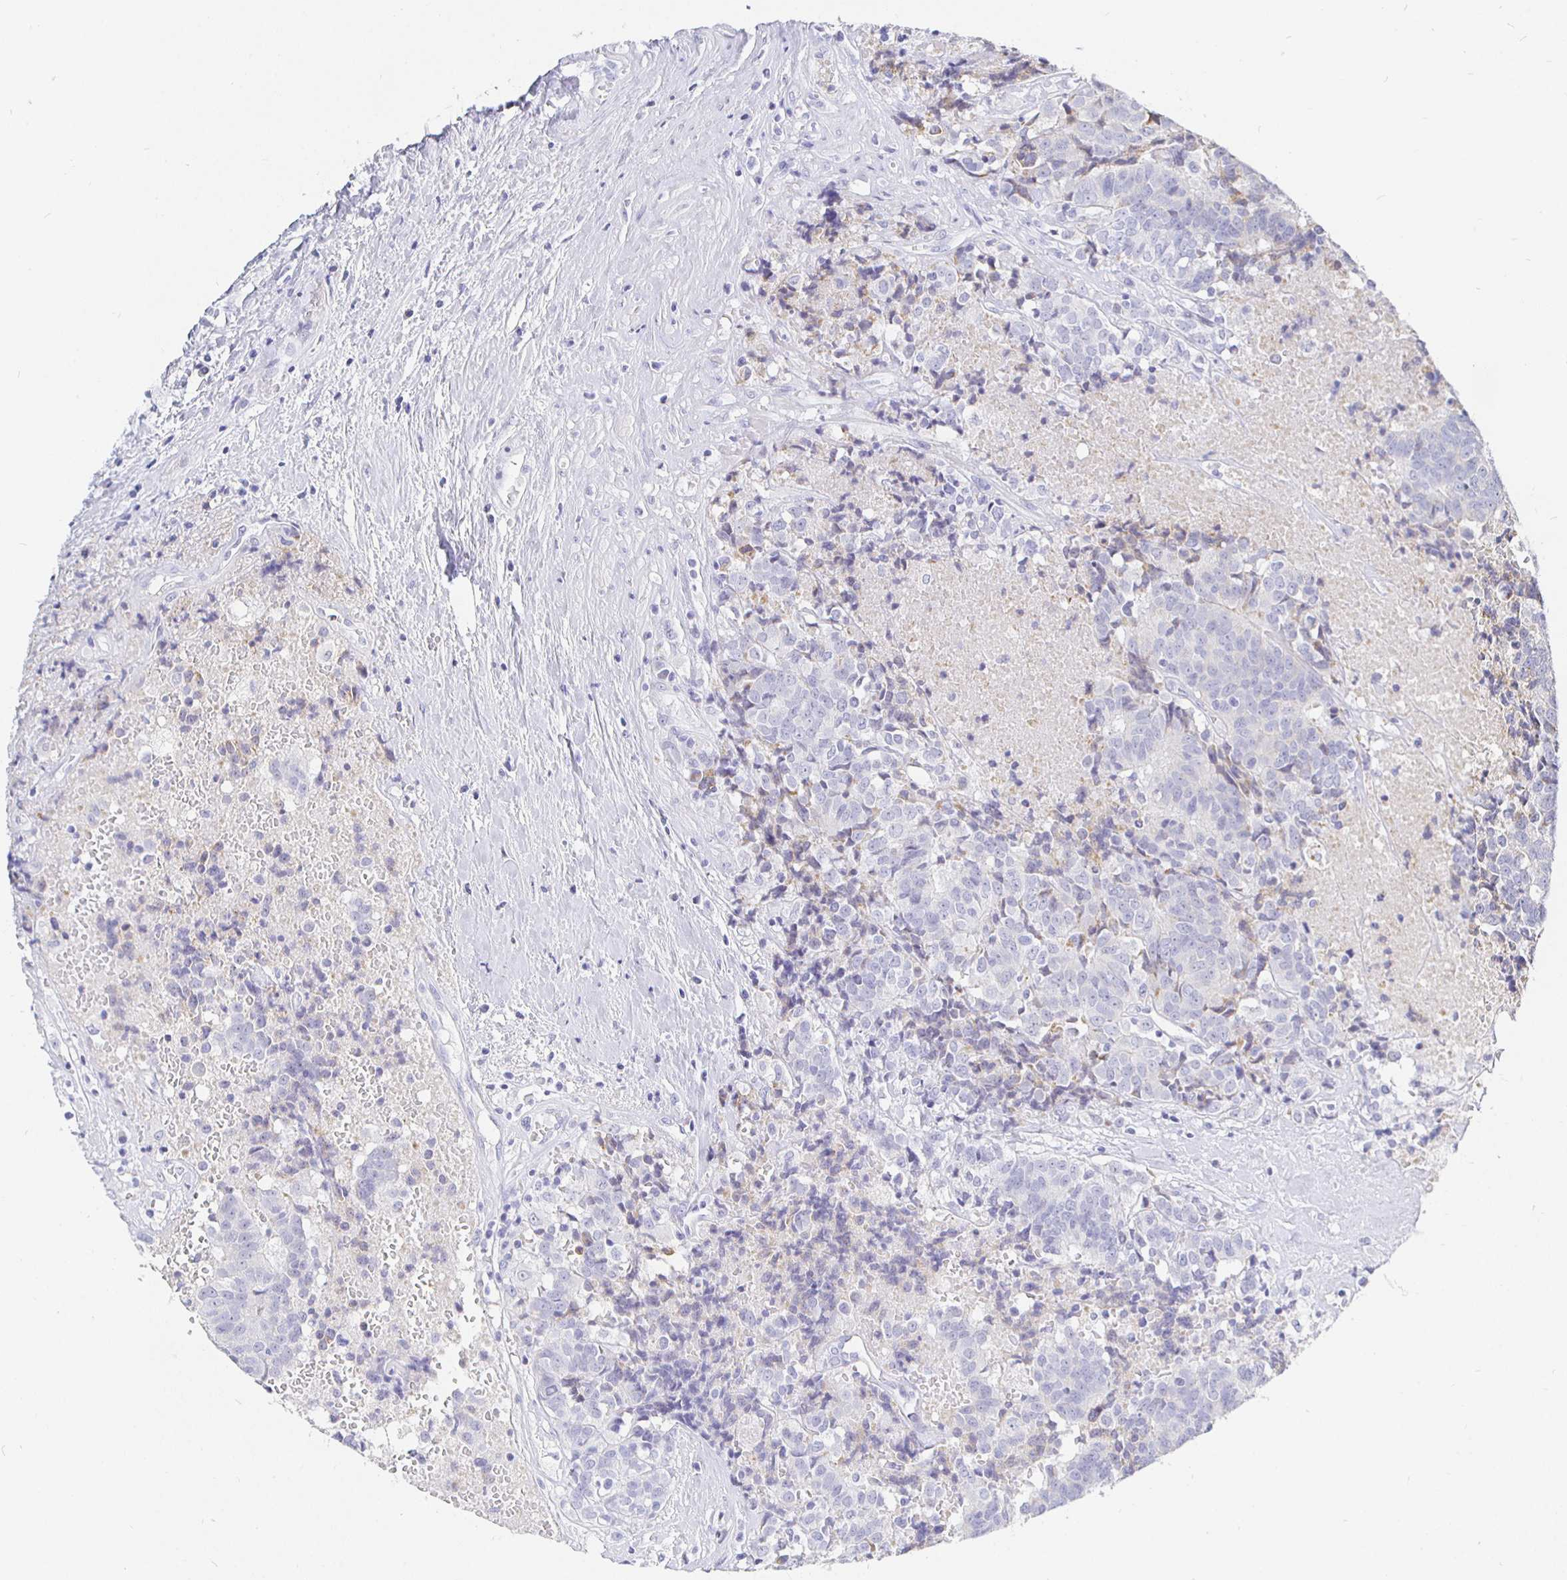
{"staining": {"intensity": "negative", "quantity": "none", "location": "none"}, "tissue": "prostate cancer", "cell_type": "Tumor cells", "image_type": "cancer", "snomed": [{"axis": "morphology", "description": "Adenocarcinoma, High grade"}, {"axis": "topography", "description": "Prostate and seminal vesicle, NOS"}], "caption": "IHC image of neoplastic tissue: human prostate cancer stained with DAB (3,3'-diaminobenzidine) exhibits no significant protein positivity in tumor cells.", "gene": "CR2", "patient": {"sex": "male", "age": 60}}